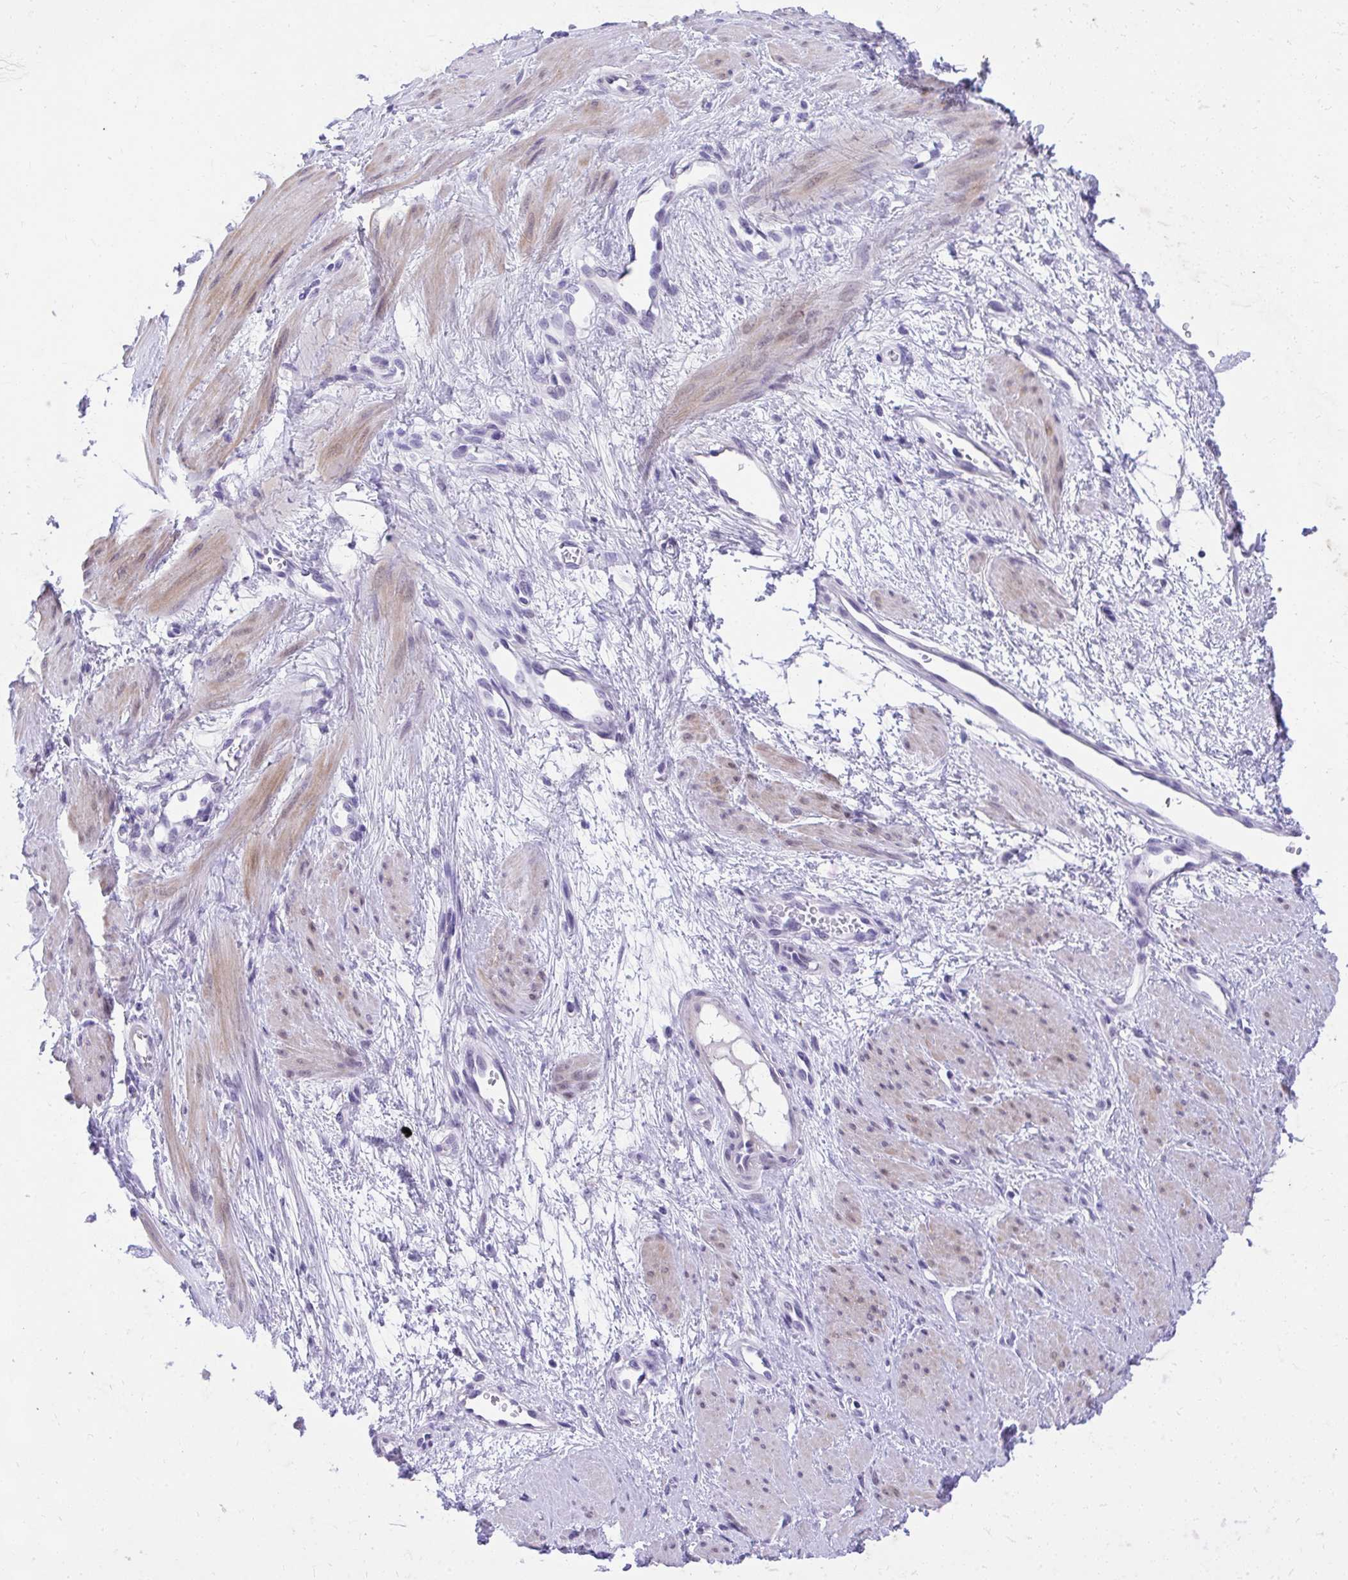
{"staining": {"intensity": "moderate", "quantity": "<25%", "location": "cytoplasmic/membranous,nuclear"}, "tissue": "smooth muscle", "cell_type": "Smooth muscle cells", "image_type": "normal", "snomed": [{"axis": "morphology", "description": "Normal tissue, NOS"}, {"axis": "topography", "description": "Smooth muscle"}, {"axis": "topography", "description": "Uterus"}], "caption": "A micrograph of human smooth muscle stained for a protein demonstrates moderate cytoplasmic/membranous,nuclear brown staining in smooth muscle cells. (brown staining indicates protein expression, while blue staining denotes nuclei).", "gene": "KLK1", "patient": {"sex": "female", "age": 39}}